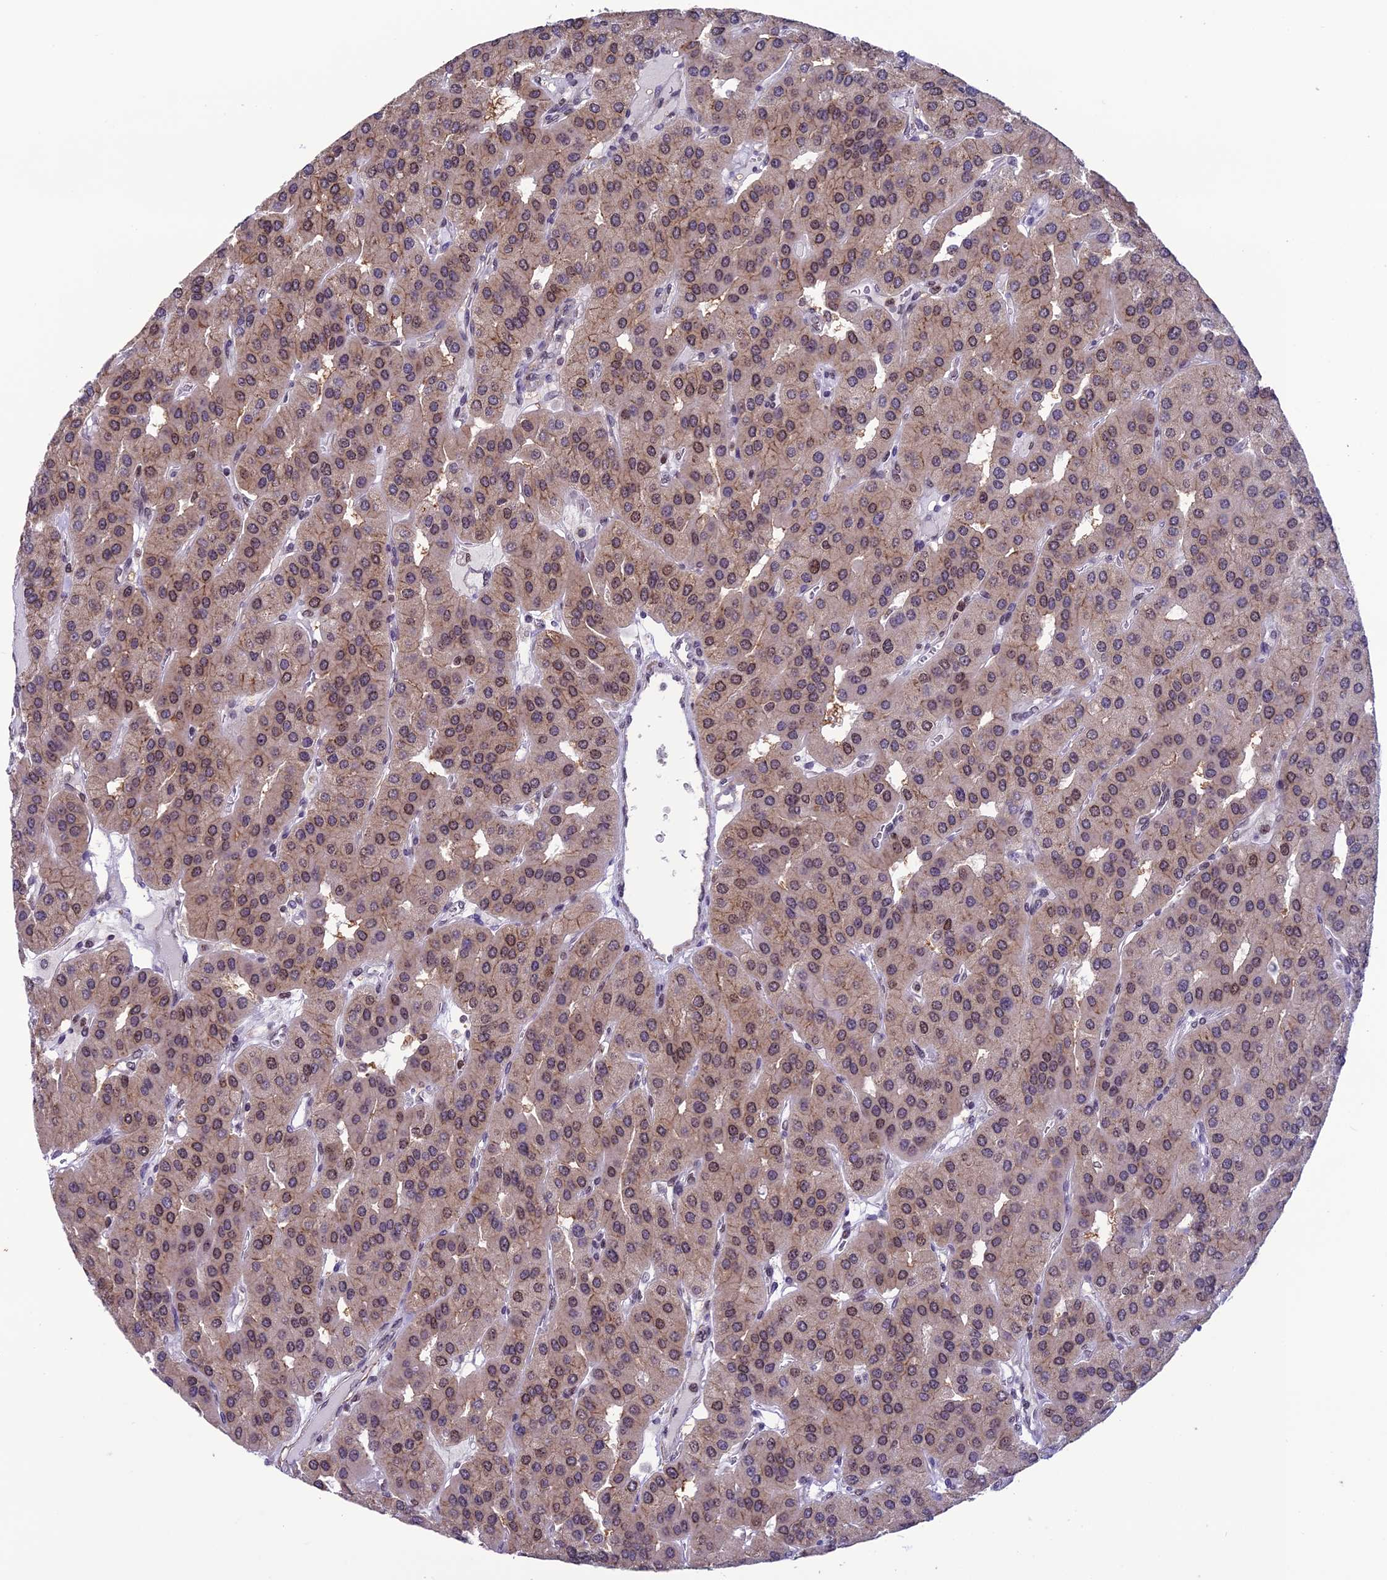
{"staining": {"intensity": "weak", "quantity": ">75%", "location": "cytoplasmic/membranous,nuclear"}, "tissue": "parathyroid gland", "cell_type": "Glandular cells", "image_type": "normal", "snomed": [{"axis": "morphology", "description": "Normal tissue, NOS"}, {"axis": "morphology", "description": "Adenoma, NOS"}, {"axis": "topography", "description": "Parathyroid gland"}], "caption": "IHC of unremarkable human parathyroid gland shows low levels of weak cytoplasmic/membranous,nuclear positivity in about >75% of glandular cells. Using DAB (brown) and hematoxylin (blue) stains, captured at high magnification using brightfield microscopy.", "gene": "MIS12", "patient": {"sex": "female", "age": 86}}